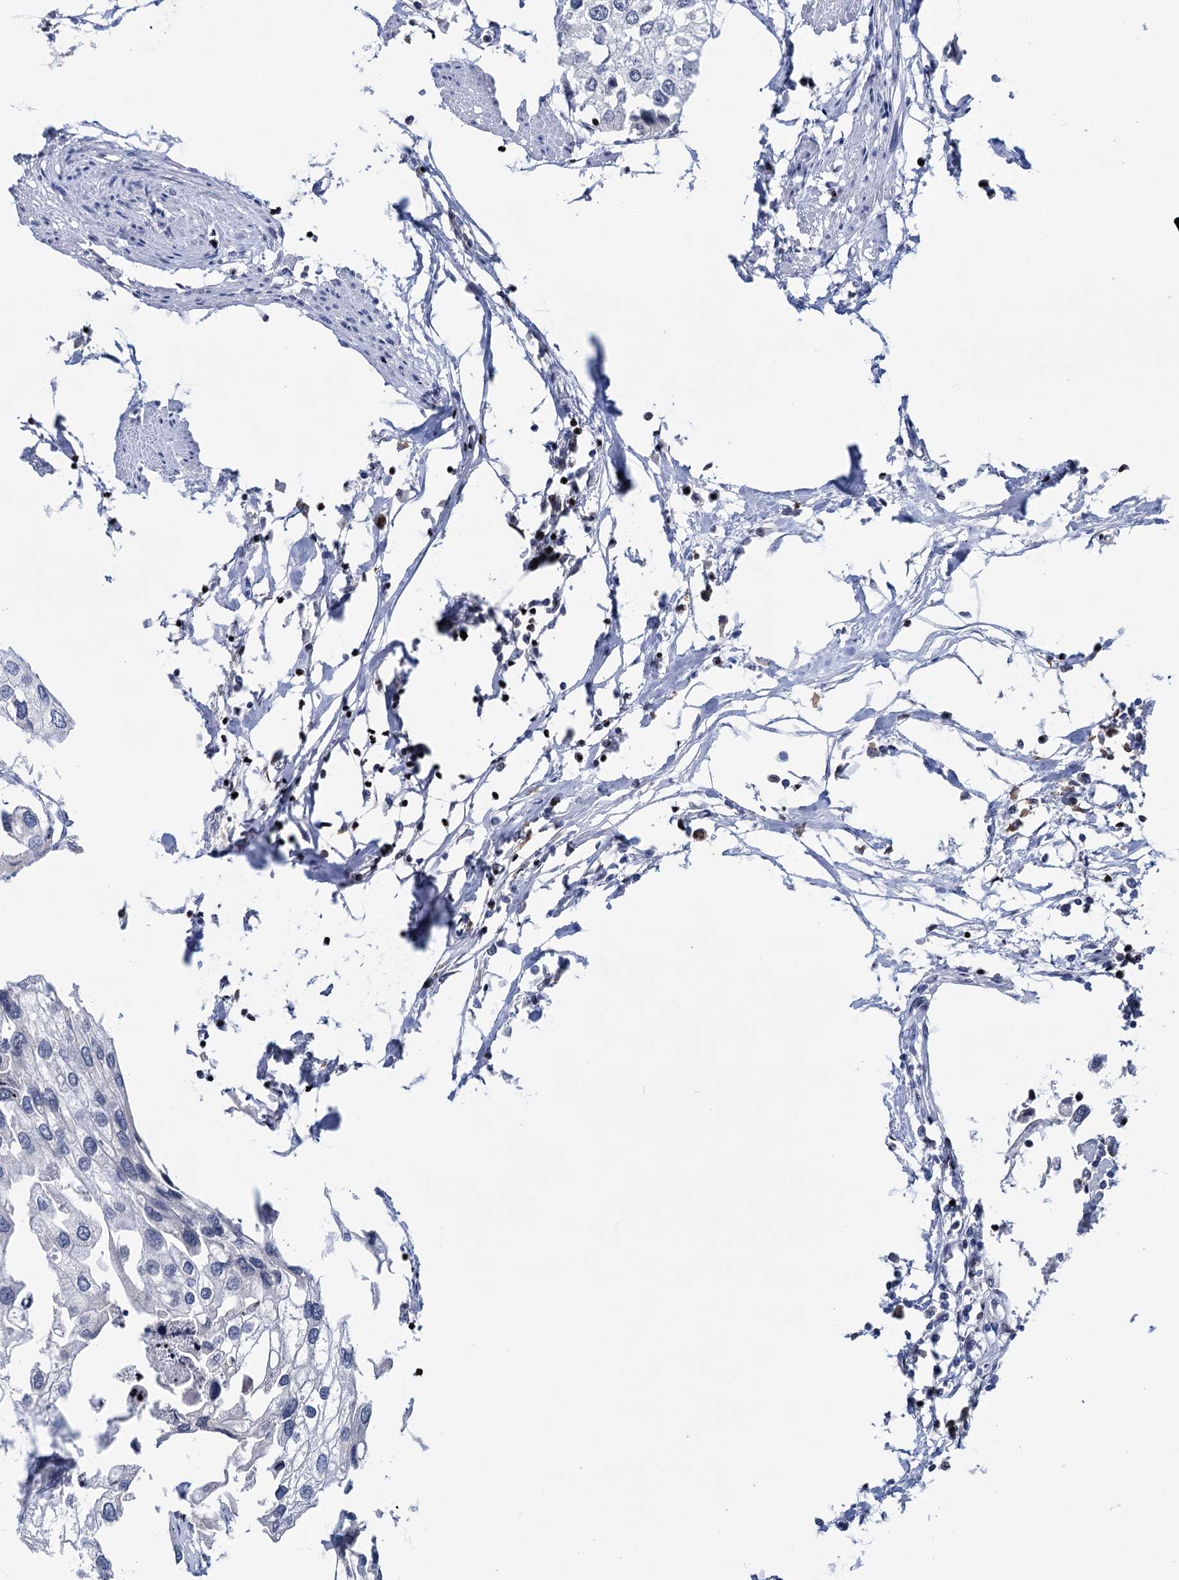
{"staining": {"intensity": "negative", "quantity": "none", "location": "none"}, "tissue": "urothelial cancer", "cell_type": "Tumor cells", "image_type": "cancer", "snomed": [{"axis": "morphology", "description": "Urothelial carcinoma, High grade"}, {"axis": "topography", "description": "Urinary bladder"}], "caption": "An immunohistochemistry histopathology image of urothelial cancer is shown. There is no staining in tumor cells of urothelial cancer. The staining was performed using DAB to visualize the protein expression in brown, while the nuclei were stained in blue with hematoxylin (Magnification: 20x).", "gene": "ZCCHC10", "patient": {"sex": "male", "age": 64}}